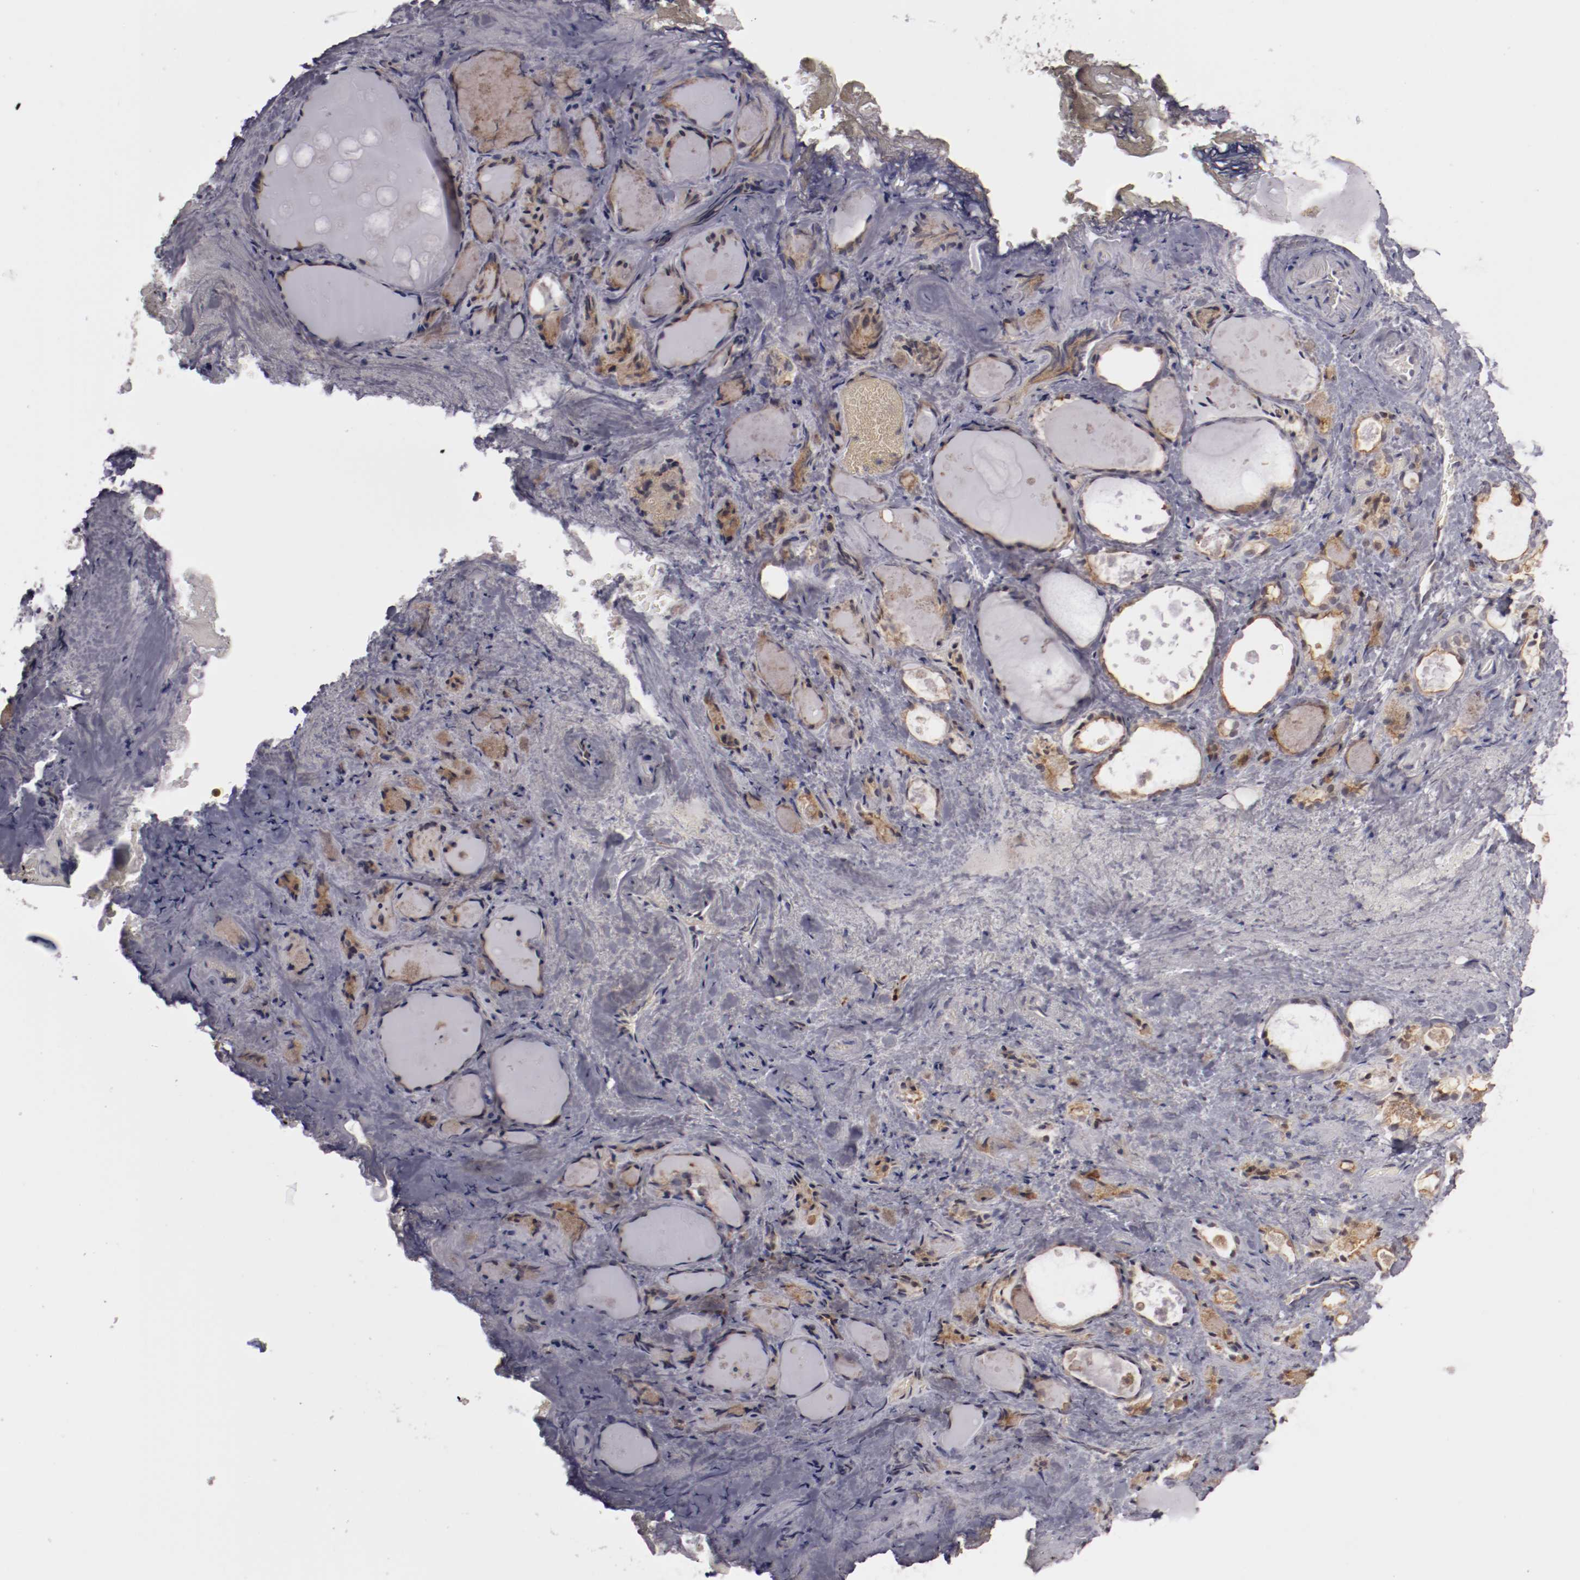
{"staining": {"intensity": "weak", "quantity": ">75%", "location": "cytoplasmic/membranous"}, "tissue": "thyroid gland", "cell_type": "Glandular cells", "image_type": "normal", "snomed": [{"axis": "morphology", "description": "Normal tissue, NOS"}, {"axis": "topography", "description": "Thyroid gland"}], "caption": "Weak cytoplasmic/membranous expression for a protein is seen in about >75% of glandular cells of normal thyroid gland using immunohistochemistry.", "gene": "STX3", "patient": {"sex": "female", "age": 75}}